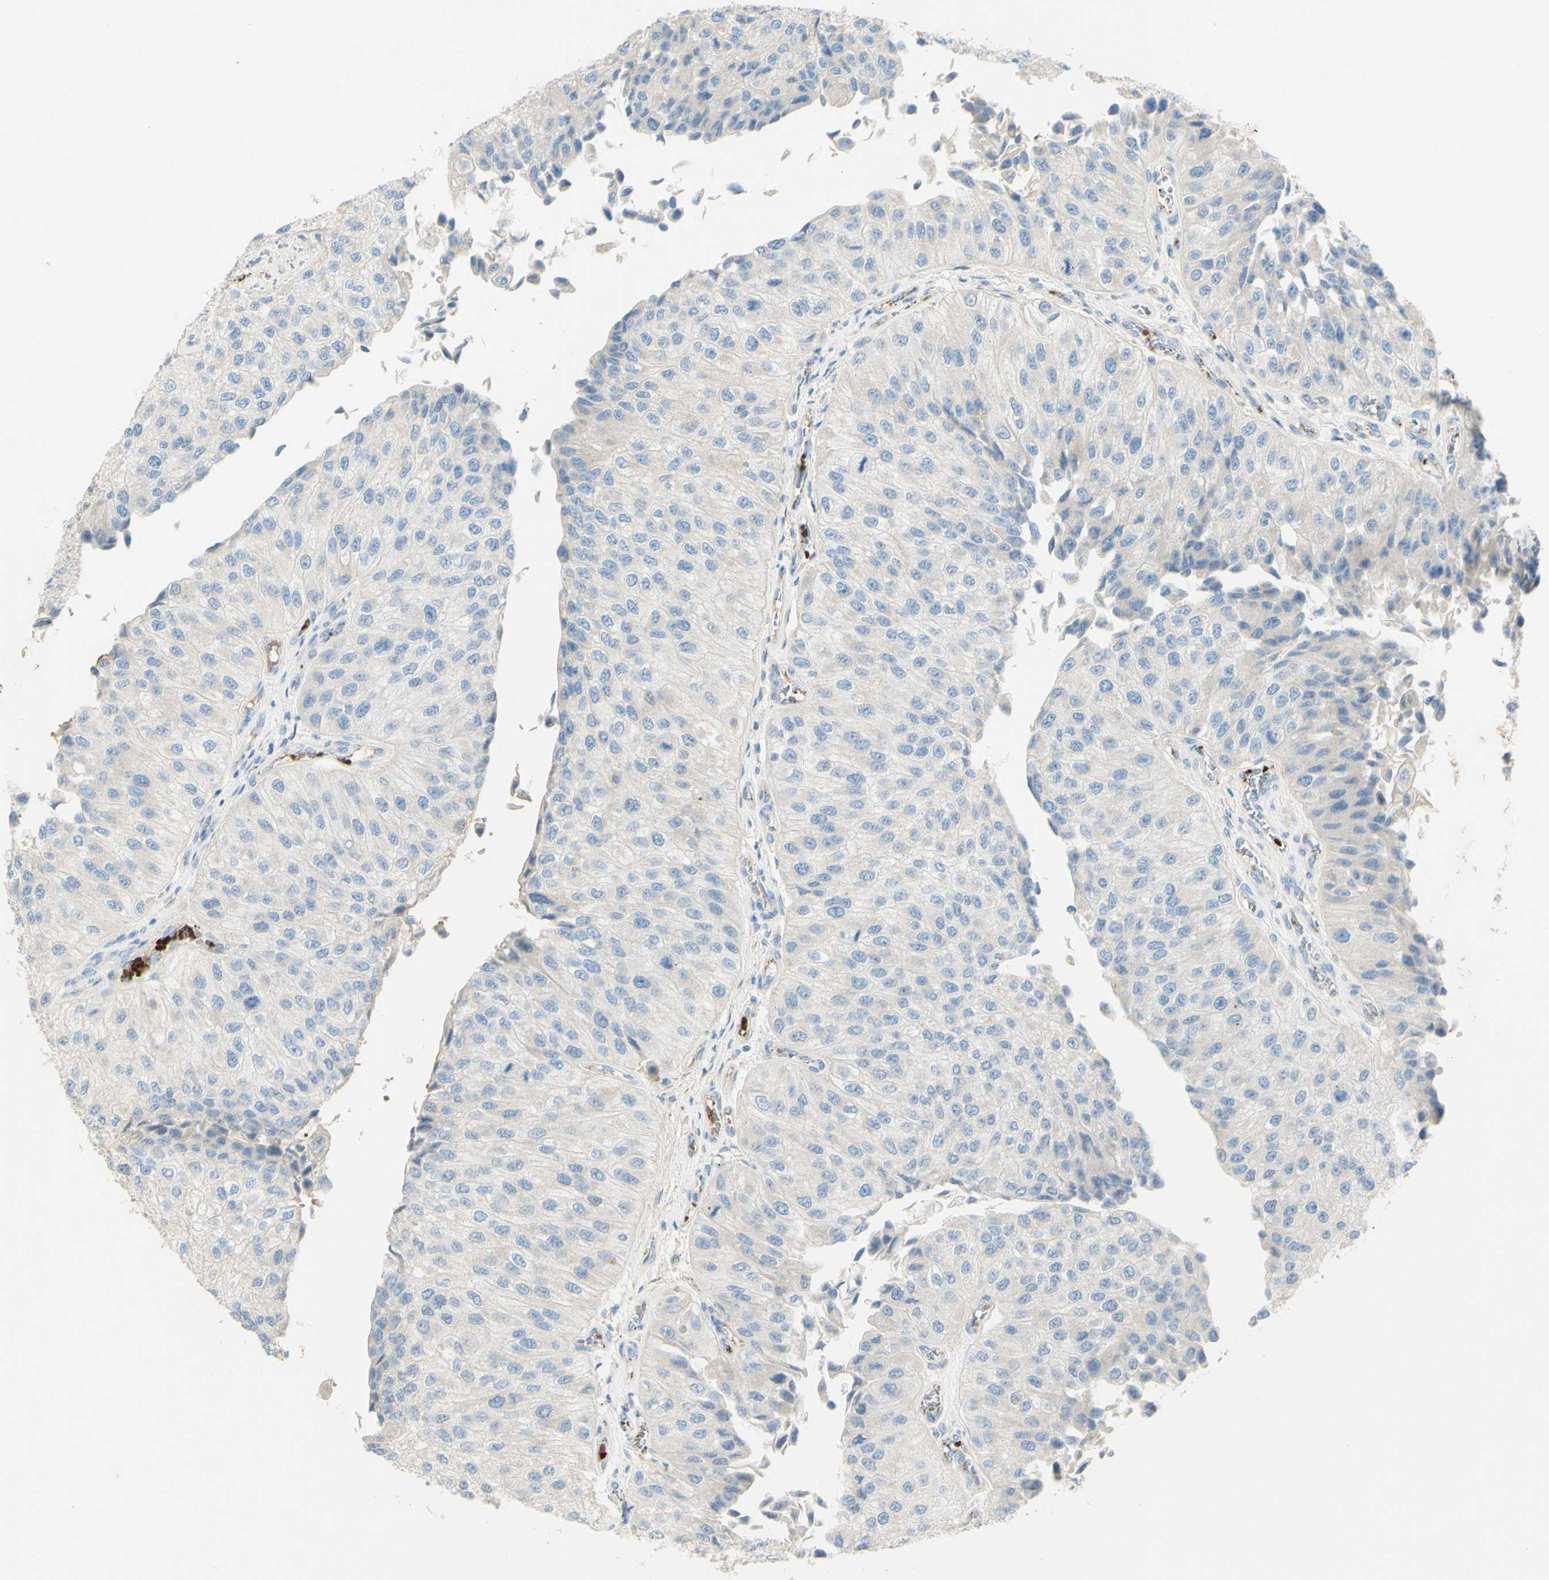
{"staining": {"intensity": "negative", "quantity": "none", "location": "none"}, "tissue": "urothelial cancer", "cell_type": "Tumor cells", "image_type": "cancer", "snomed": [{"axis": "morphology", "description": "Urothelial carcinoma, High grade"}, {"axis": "topography", "description": "Kidney"}, {"axis": "topography", "description": "Urinary bladder"}], "caption": "Image shows no significant protein positivity in tumor cells of urothelial carcinoma (high-grade). (DAB IHC, high magnification).", "gene": "GAN", "patient": {"sex": "male", "age": 77}}